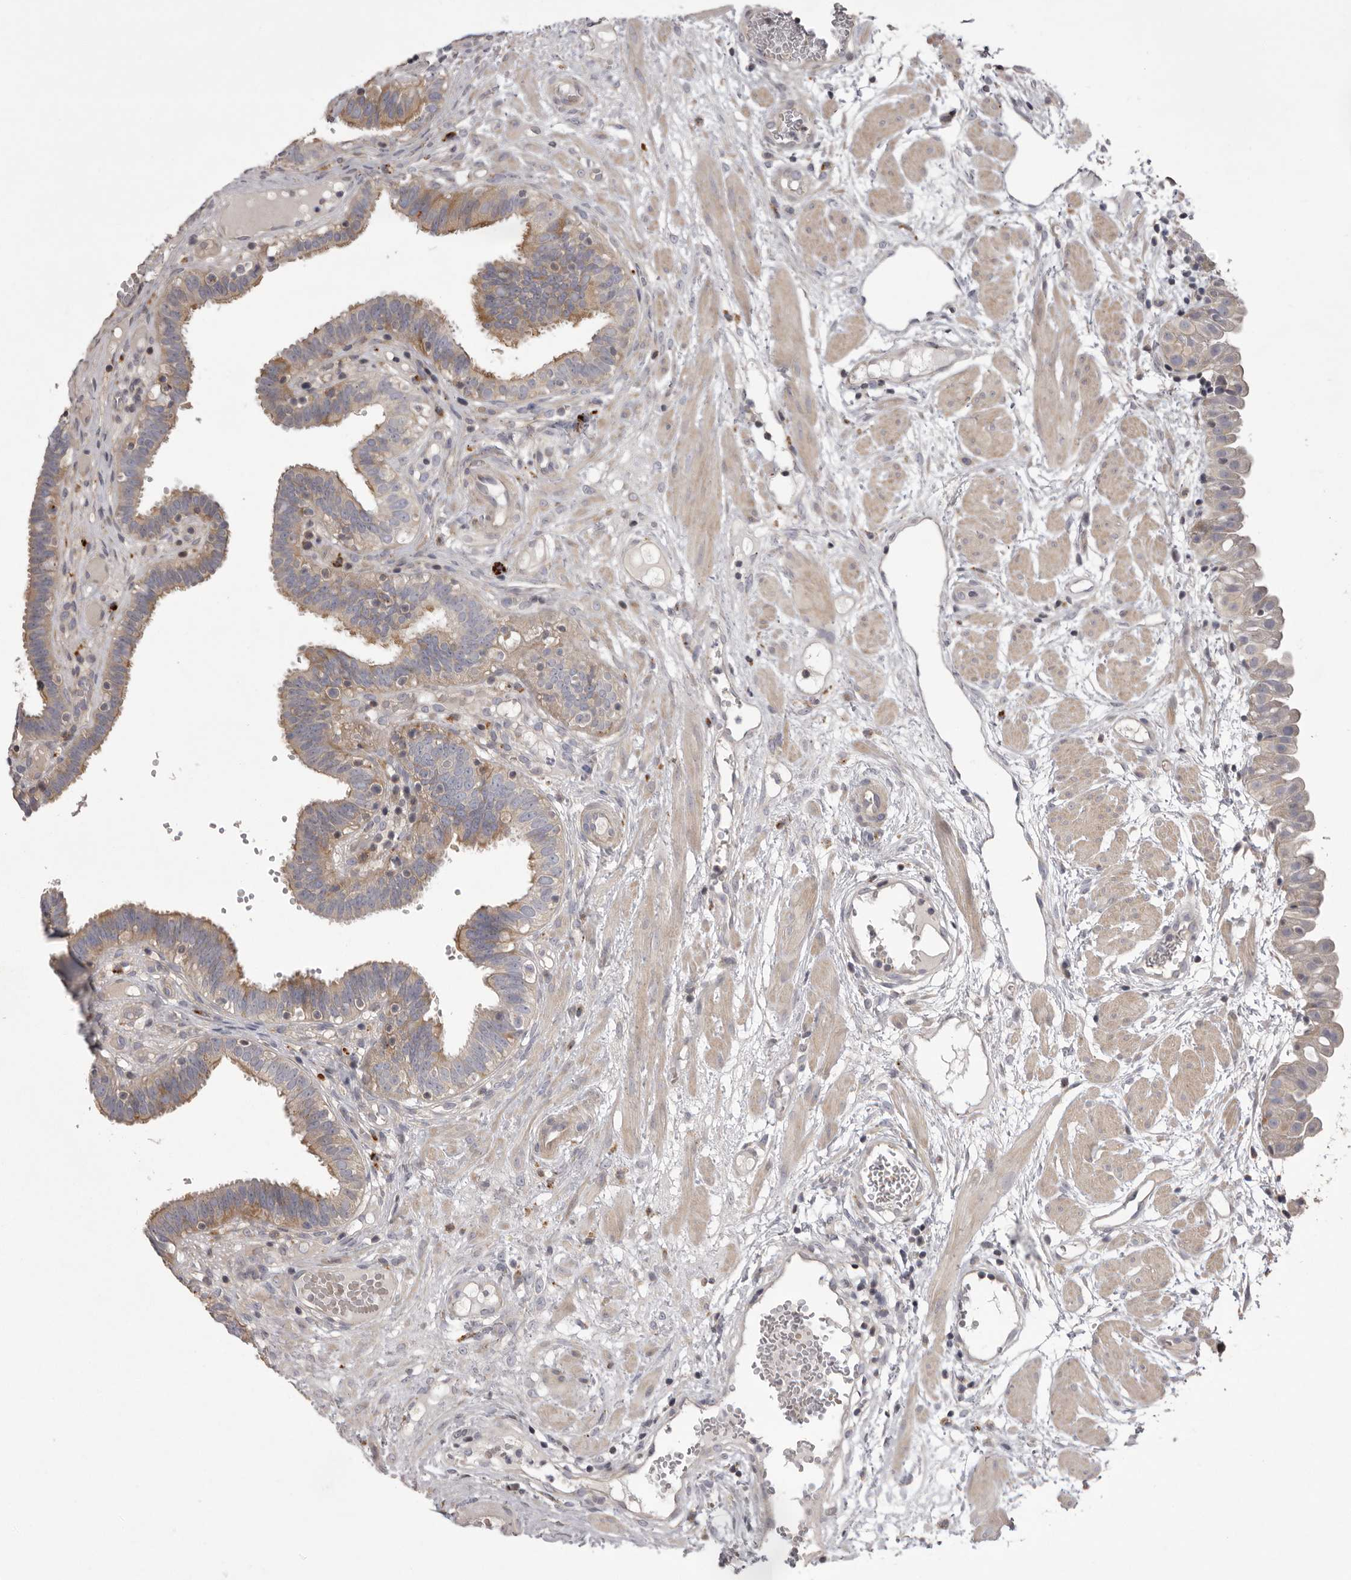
{"staining": {"intensity": "moderate", "quantity": "25%-75%", "location": "cytoplasmic/membranous"}, "tissue": "fallopian tube", "cell_type": "Glandular cells", "image_type": "normal", "snomed": [{"axis": "morphology", "description": "Normal tissue, NOS"}, {"axis": "topography", "description": "Fallopian tube"}, {"axis": "topography", "description": "Placenta"}], "caption": "Glandular cells show medium levels of moderate cytoplasmic/membranous expression in about 25%-75% of cells in normal human fallopian tube. The staining was performed using DAB (3,3'-diaminobenzidine) to visualize the protein expression in brown, while the nuclei were stained in blue with hematoxylin (Magnification: 20x).", "gene": "WDR47", "patient": {"sex": "female", "age": 32}}